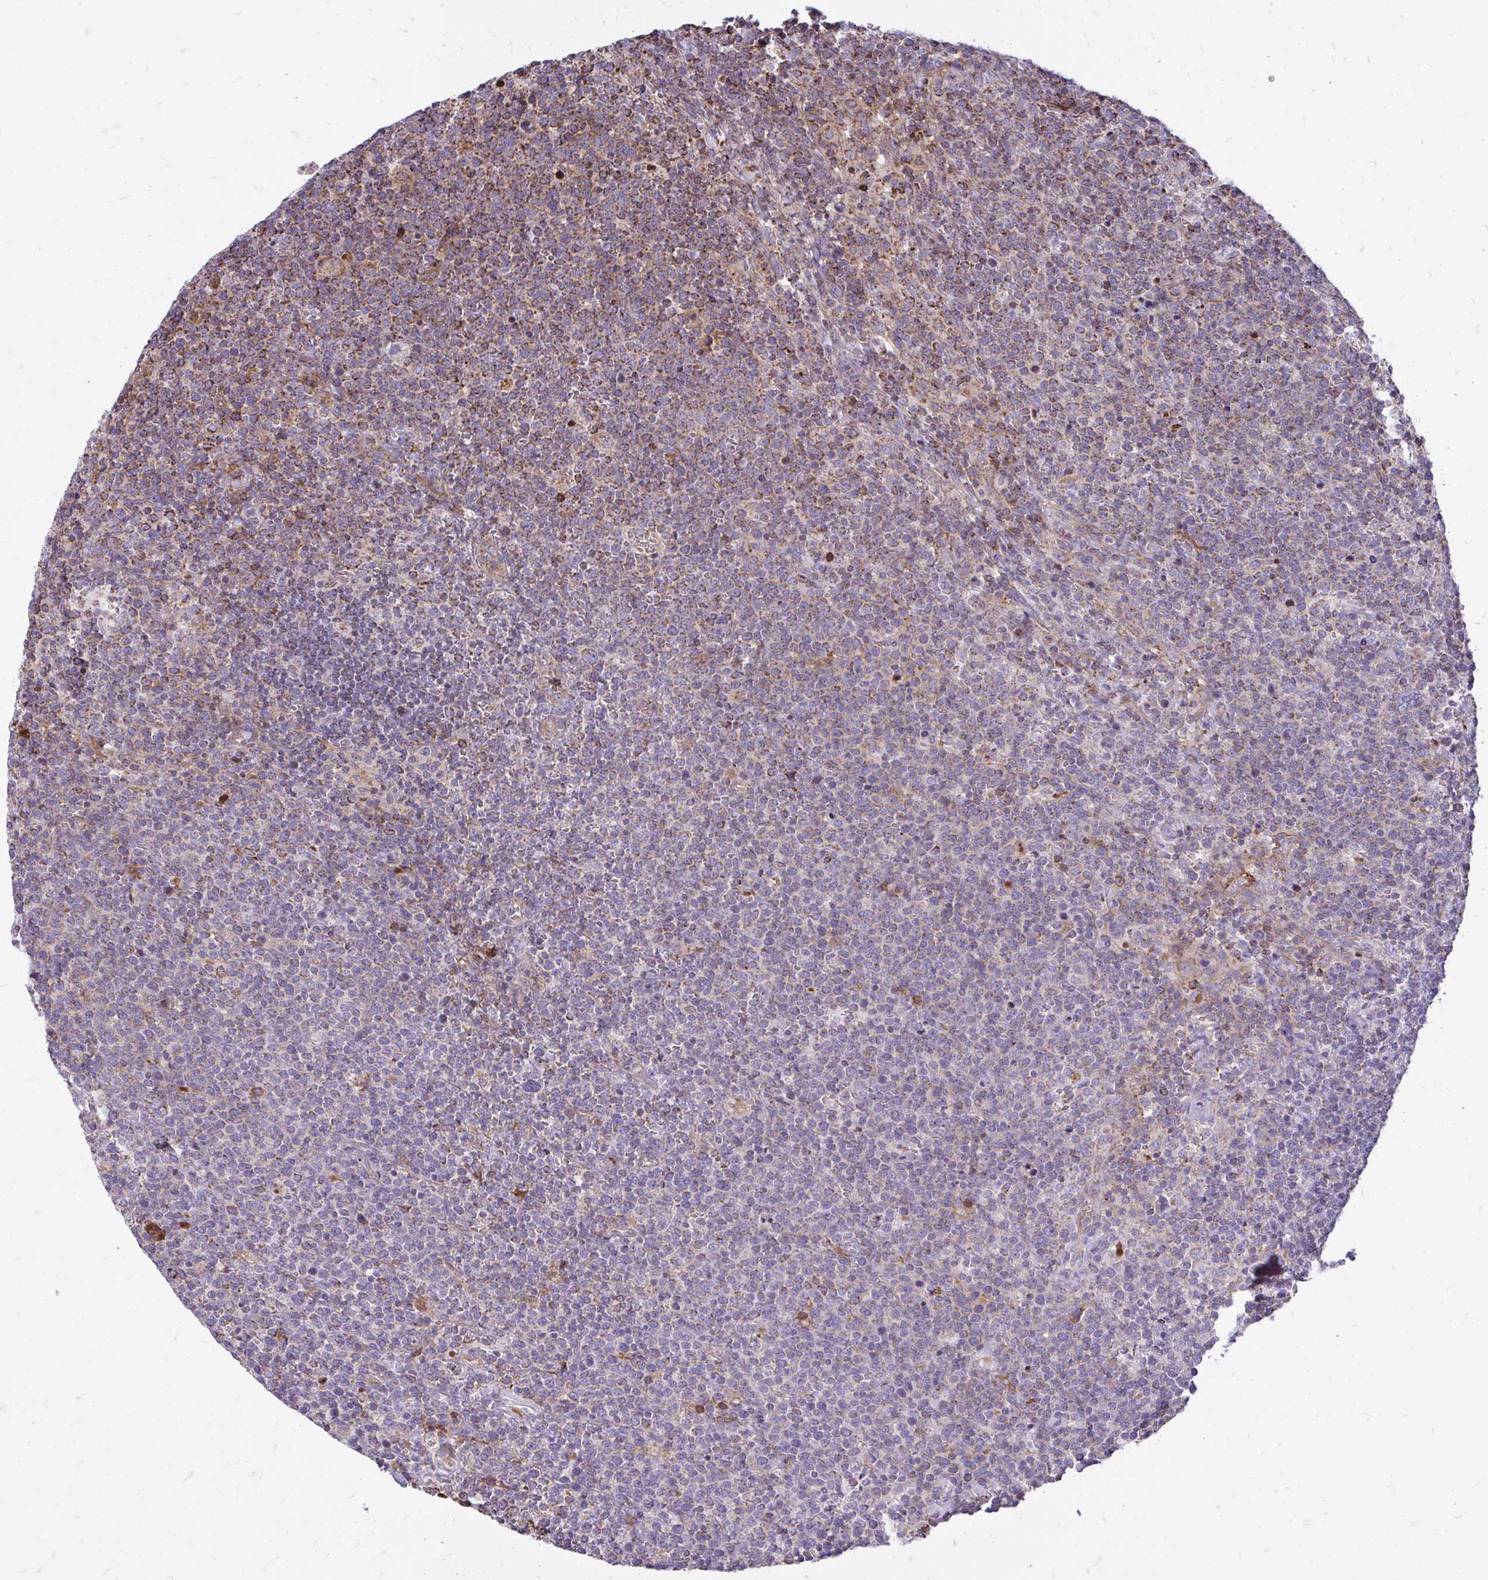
{"staining": {"intensity": "moderate", "quantity": "<25%", "location": "cytoplasmic/membranous"}, "tissue": "lymphoma", "cell_type": "Tumor cells", "image_type": "cancer", "snomed": [{"axis": "morphology", "description": "Malignant lymphoma, non-Hodgkin's type, High grade"}, {"axis": "topography", "description": "Lymph node"}], "caption": "This is a photomicrograph of immunohistochemistry (IHC) staining of malignant lymphoma, non-Hodgkin's type (high-grade), which shows moderate staining in the cytoplasmic/membranous of tumor cells.", "gene": "ATP13A2", "patient": {"sex": "male", "age": 61}}